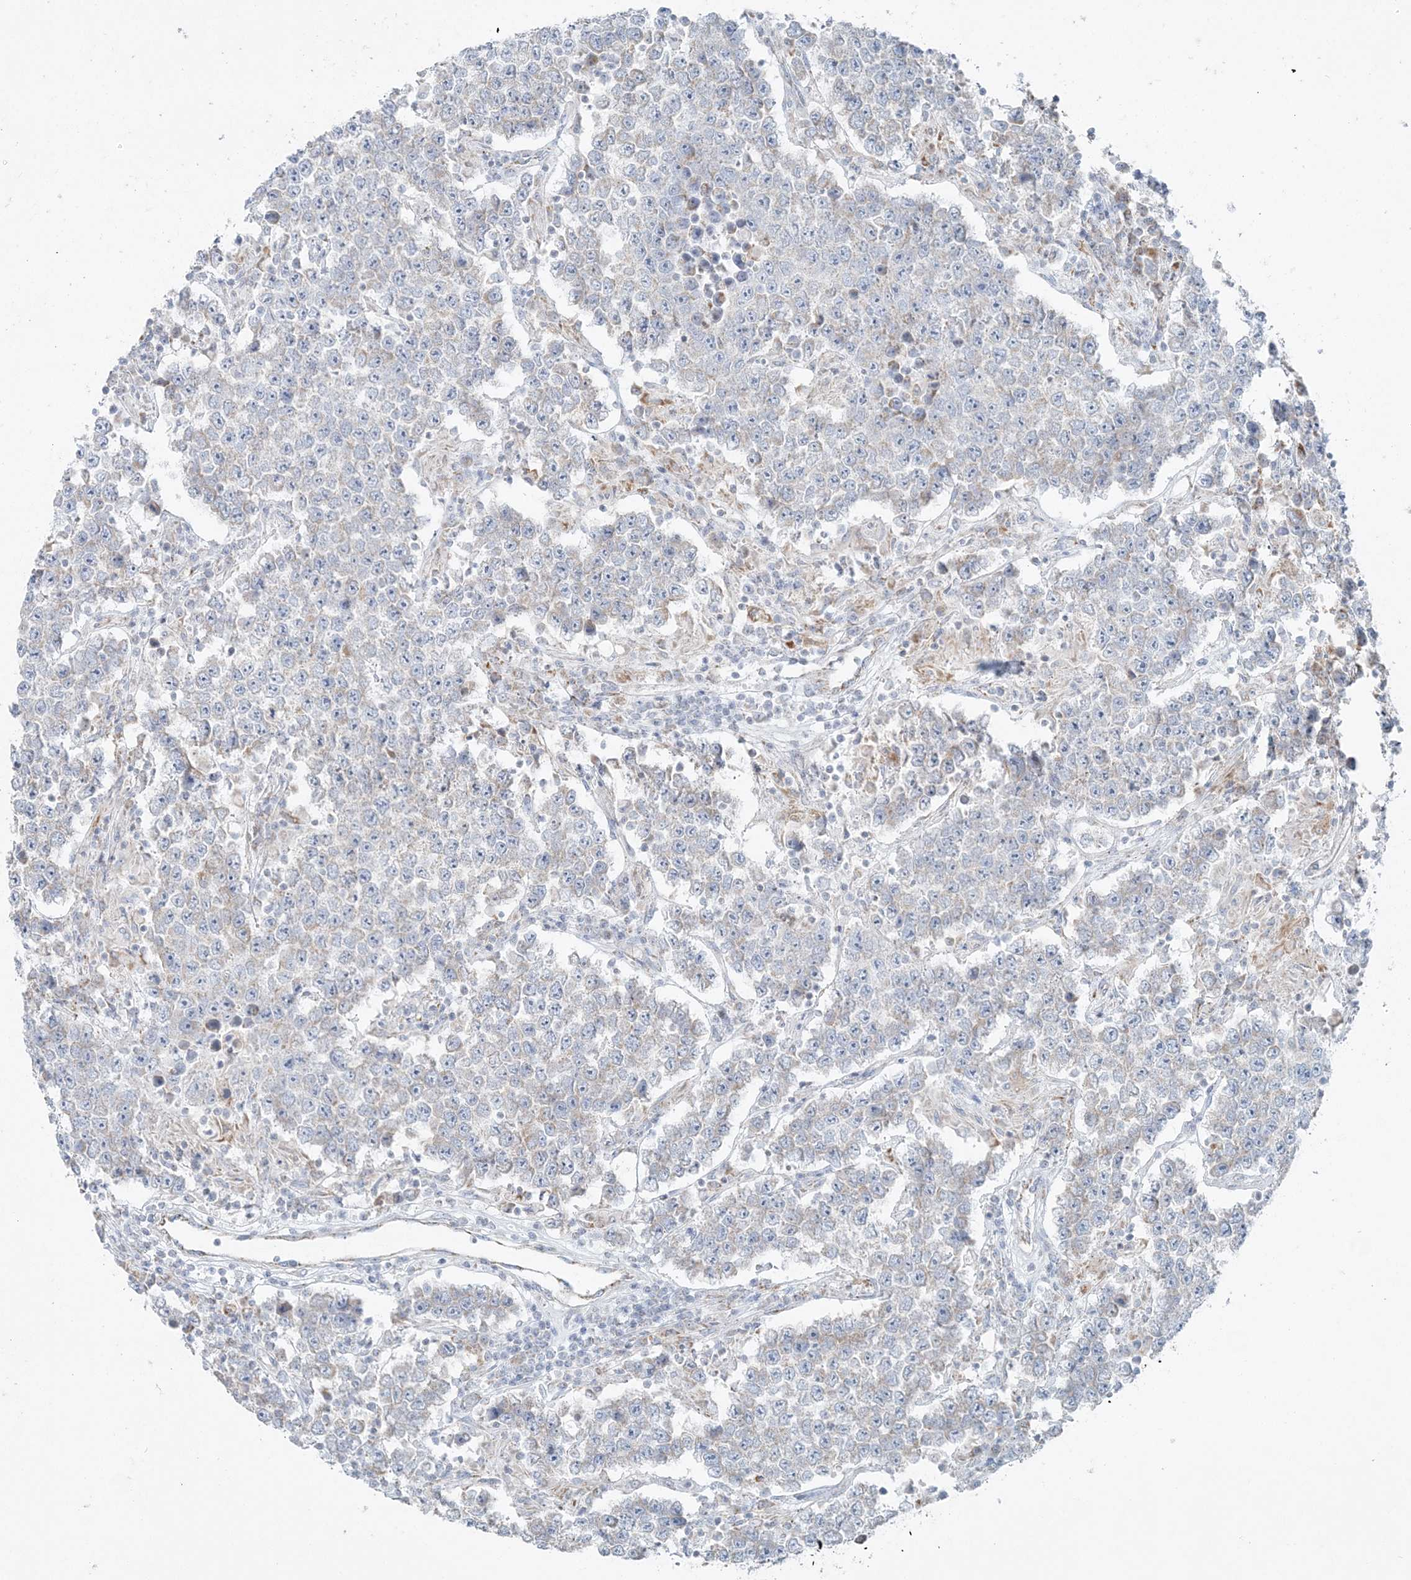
{"staining": {"intensity": "negative", "quantity": "none", "location": "none"}, "tissue": "testis cancer", "cell_type": "Tumor cells", "image_type": "cancer", "snomed": [{"axis": "morphology", "description": "Normal tissue, NOS"}, {"axis": "morphology", "description": "Urothelial carcinoma, High grade"}, {"axis": "morphology", "description": "Seminoma, NOS"}, {"axis": "morphology", "description": "Carcinoma, Embryonal, NOS"}, {"axis": "topography", "description": "Urinary bladder"}, {"axis": "topography", "description": "Testis"}], "caption": "IHC image of neoplastic tissue: human testis cancer stained with DAB (3,3'-diaminobenzidine) reveals no significant protein positivity in tumor cells. (Brightfield microscopy of DAB immunohistochemistry at high magnification).", "gene": "PCCB", "patient": {"sex": "male", "age": 41}}